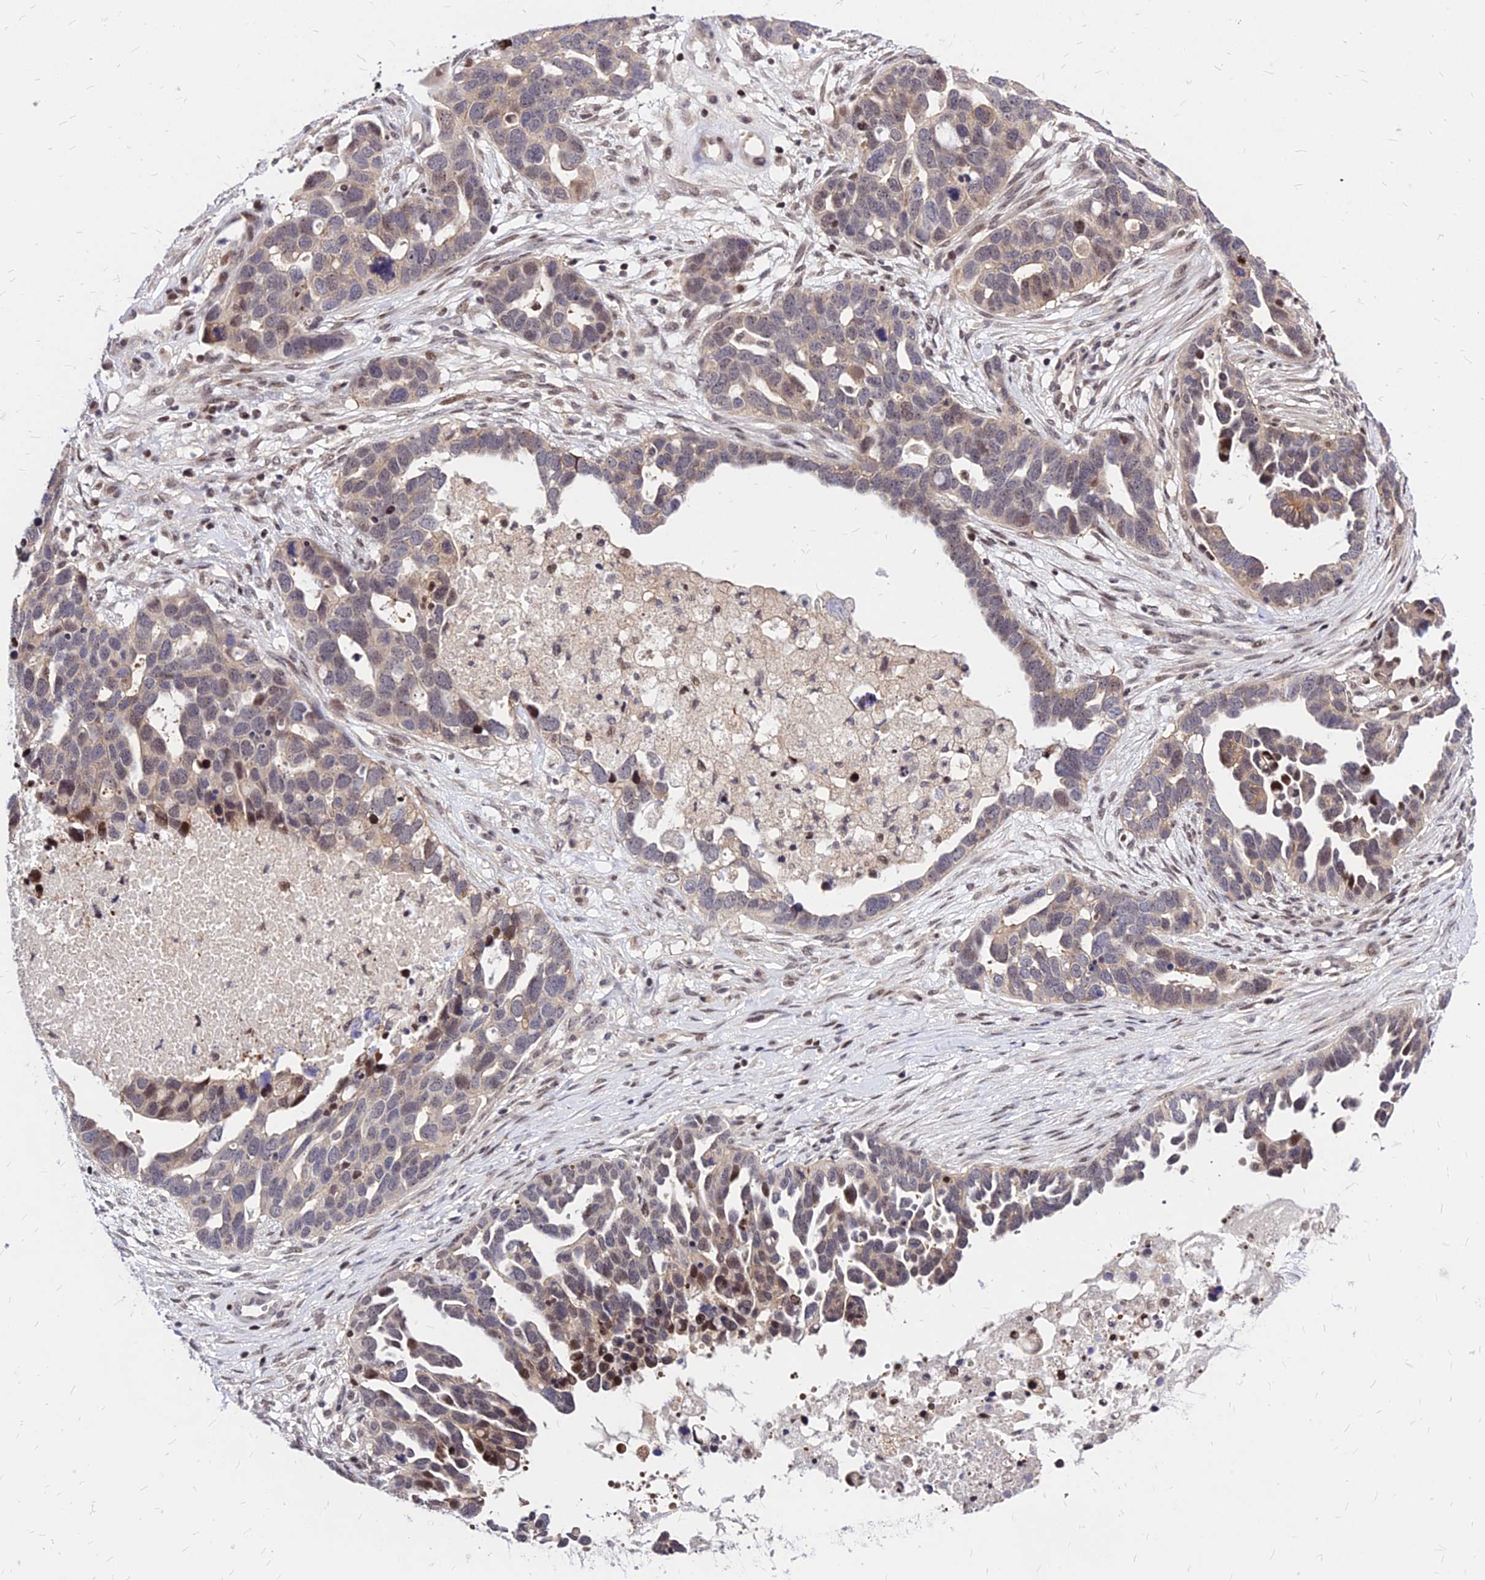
{"staining": {"intensity": "moderate", "quantity": "<25%", "location": "nuclear"}, "tissue": "ovarian cancer", "cell_type": "Tumor cells", "image_type": "cancer", "snomed": [{"axis": "morphology", "description": "Cystadenocarcinoma, serous, NOS"}, {"axis": "topography", "description": "Ovary"}], "caption": "Ovarian serous cystadenocarcinoma stained with a brown dye shows moderate nuclear positive staining in about <25% of tumor cells.", "gene": "DDX55", "patient": {"sex": "female", "age": 54}}